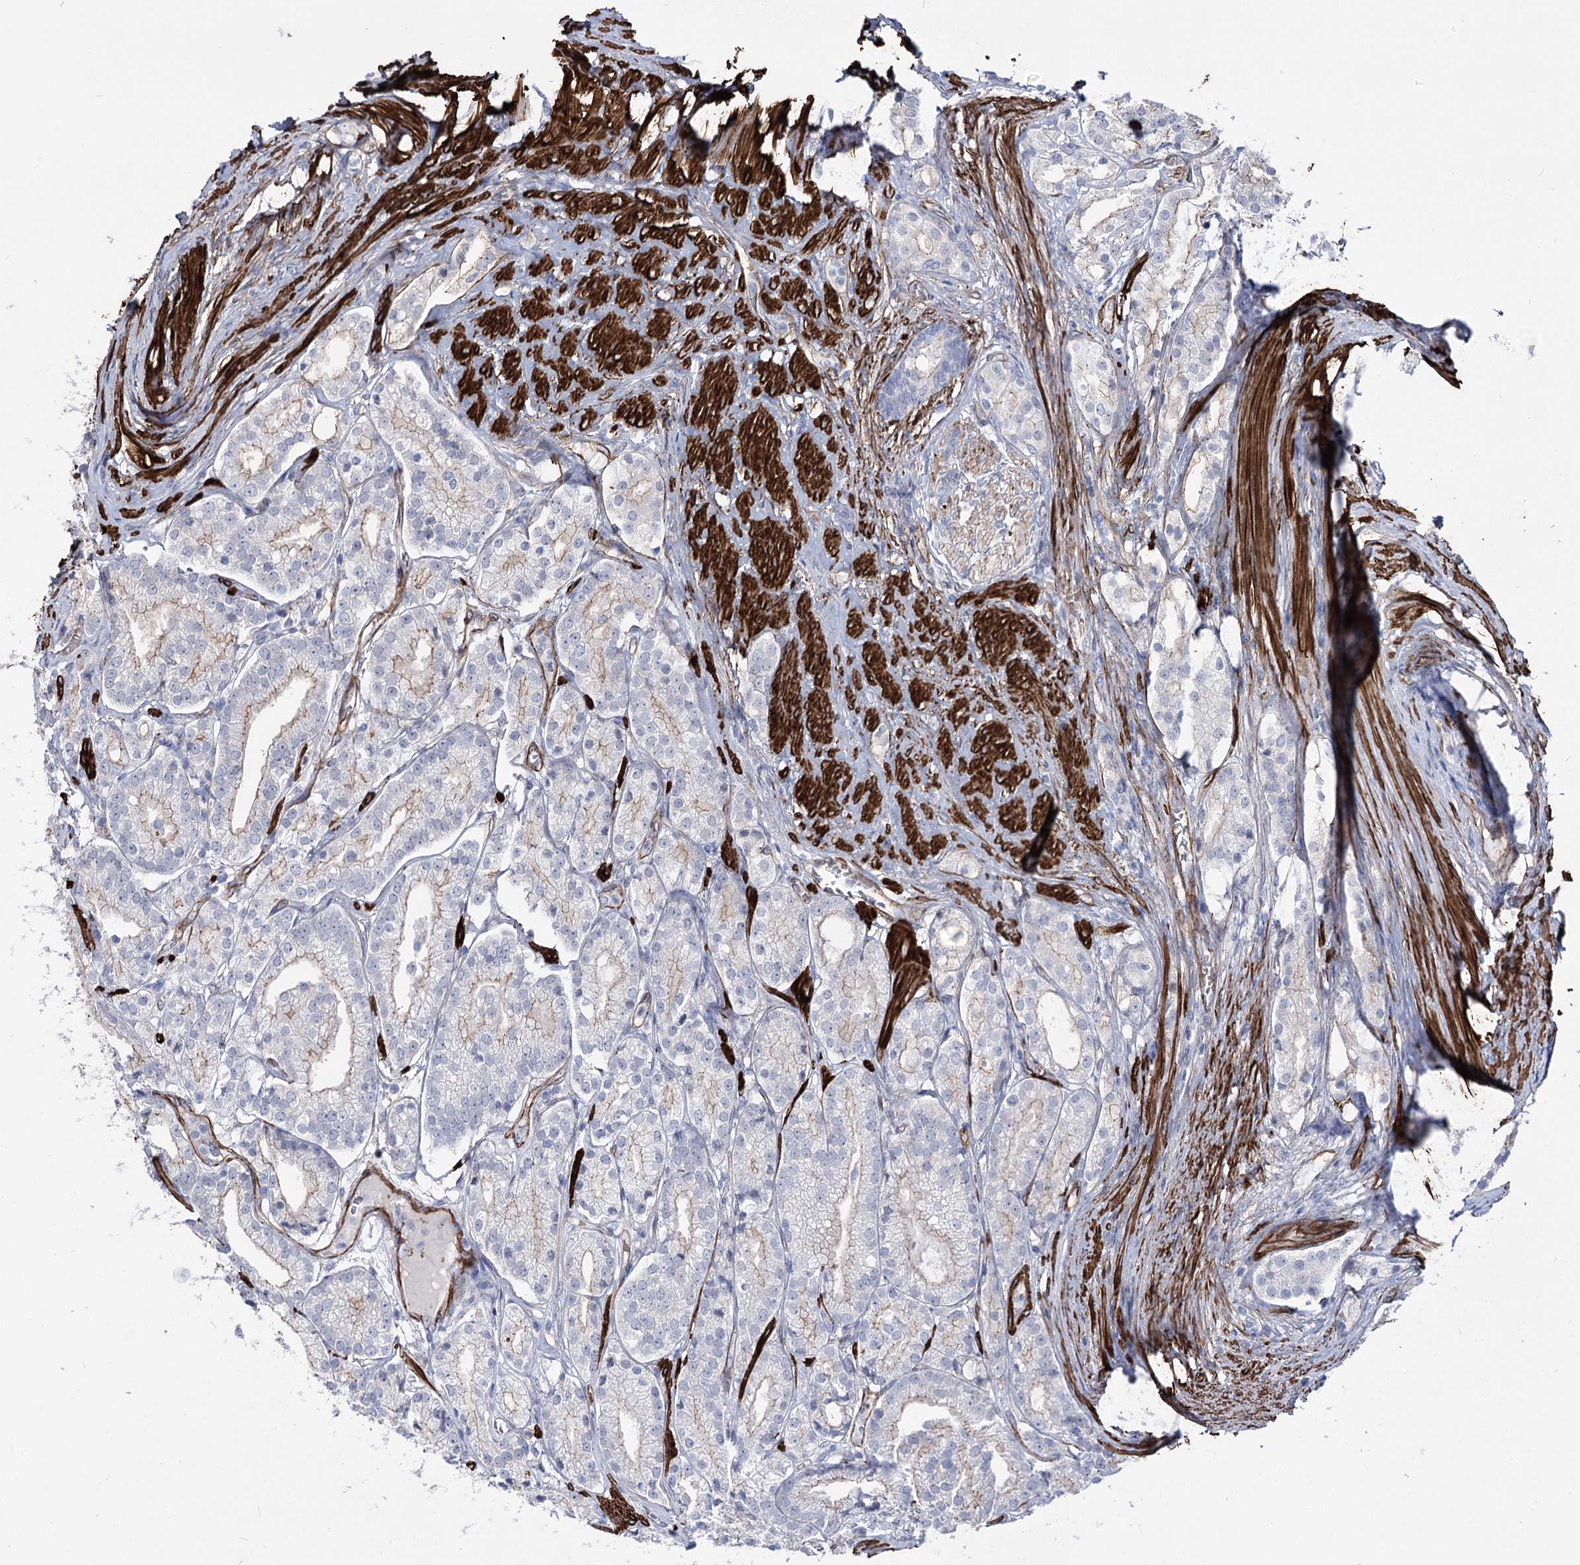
{"staining": {"intensity": "weak", "quantity": "25%-75%", "location": "cytoplasmic/membranous"}, "tissue": "prostate cancer", "cell_type": "Tumor cells", "image_type": "cancer", "snomed": [{"axis": "morphology", "description": "Adenocarcinoma, High grade"}, {"axis": "topography", "description": "Prostate"}], "caption": "IHC (DAB (3,3'-diaminobenzidine)) staining of prostate adenocarcinoma (high-grade) exhibits weak cytoplasmic/membranous protein positivity in about 25%-75% of tumor cells. (Stains: DAB in brown, nuclei in blue, Microscopy: brightfield microscopy at high magnification).", "gene": "ARHGAP20", "patient": {"sex": "male", "age": 69}}